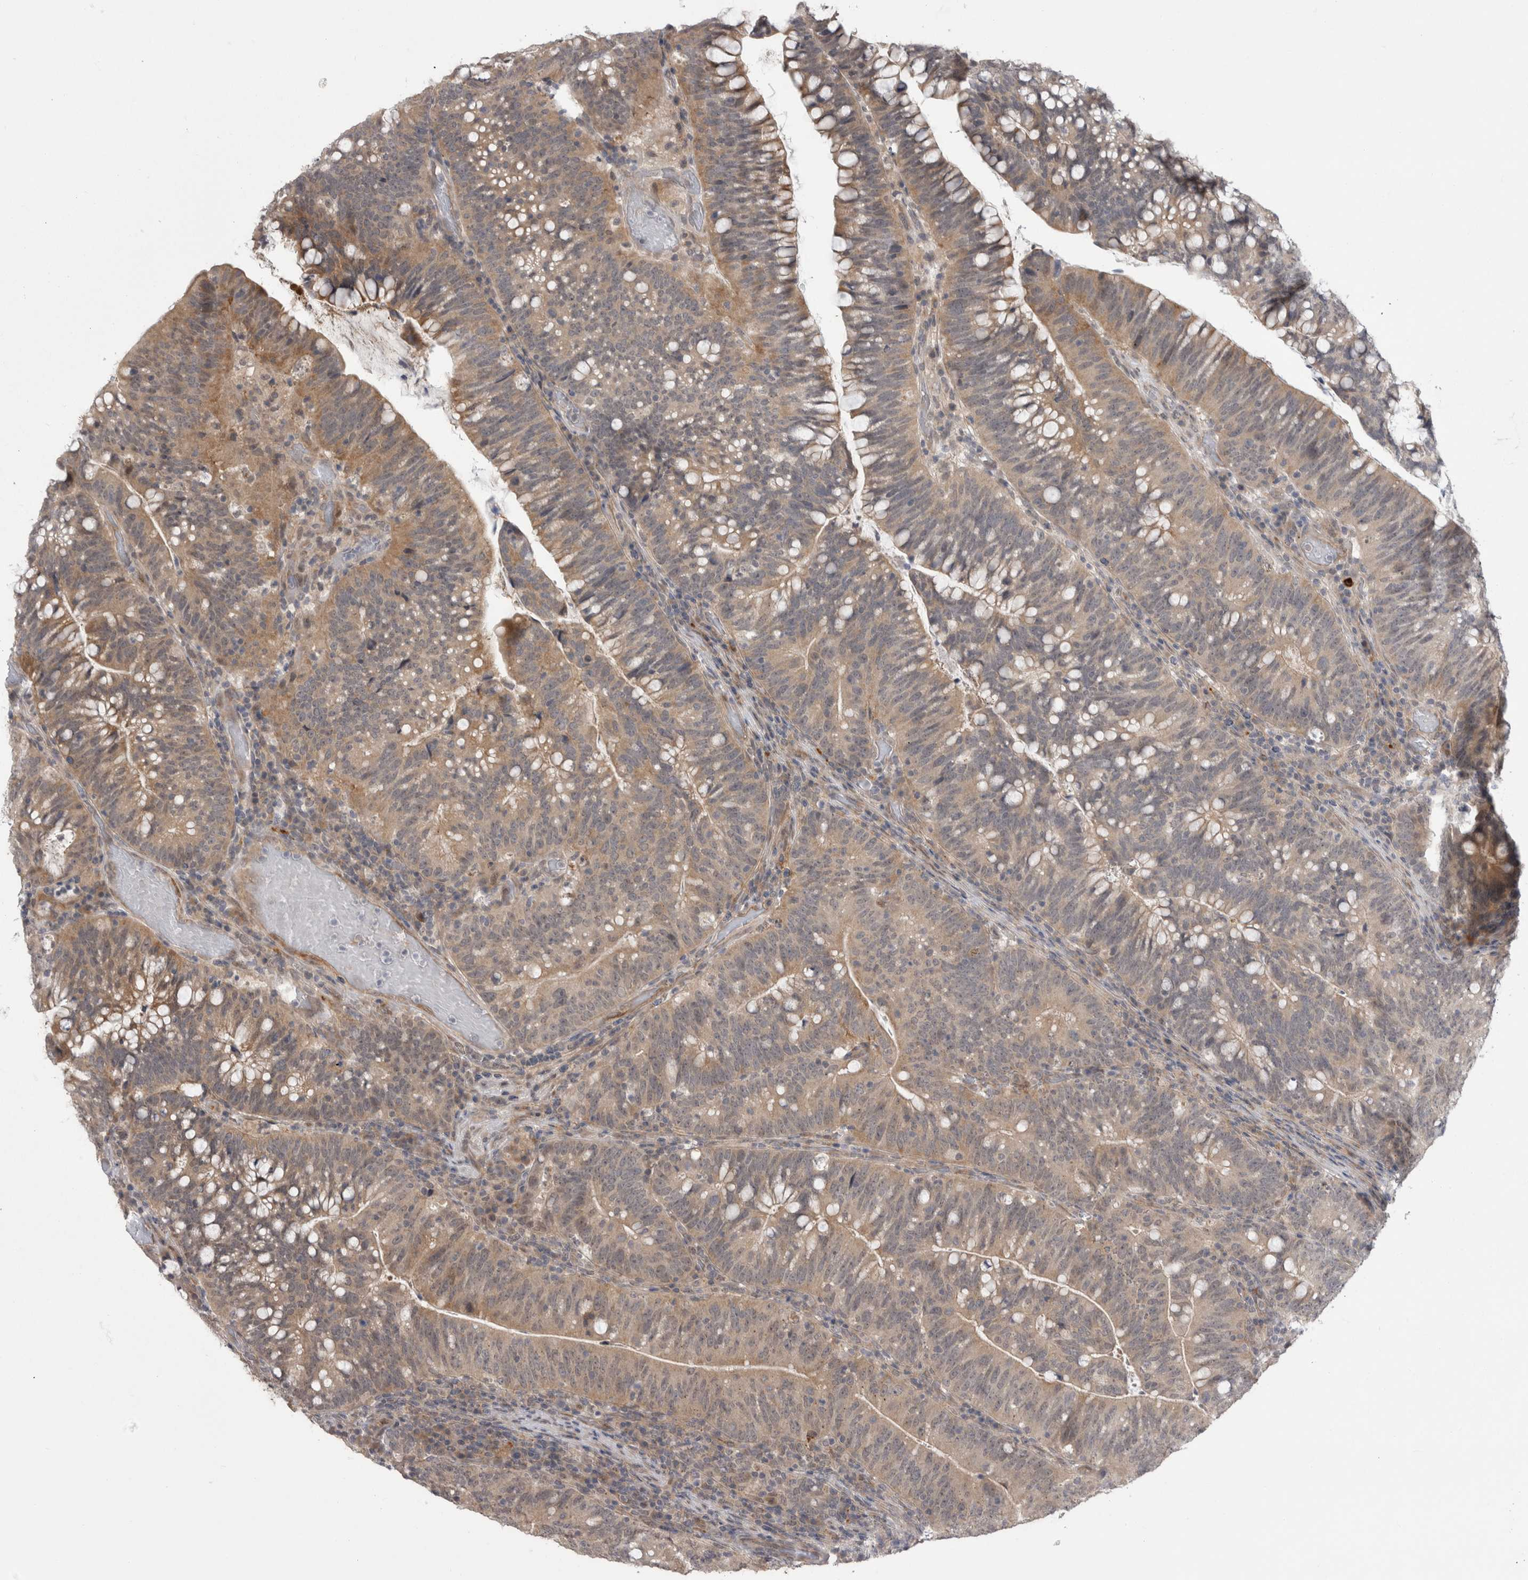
{"staining": {"intensity": "moderate", "quantity": ">75%", "location": "cytoplasmic/membranous"}, "tissue": "colorectal cancer", "cell_type": "Tumor cells", "image_type": "cancer", "snomed": [{"axis": "morphology", "description": "Adenocarcinoma, NOS"}, {"axis": "topography", "description": "Colon"}], "caption": "Tumor cells demonstrate medium levels of moderate cytoplasmic/membranous staining in about >75% of cells in colorectal cancer. (DAB (3,3'-diaminobenzidine) IHC with brightfield microscopy, high magnification).", "gene": "MTBP", "patient": {"sex": "female", "age": 66}}